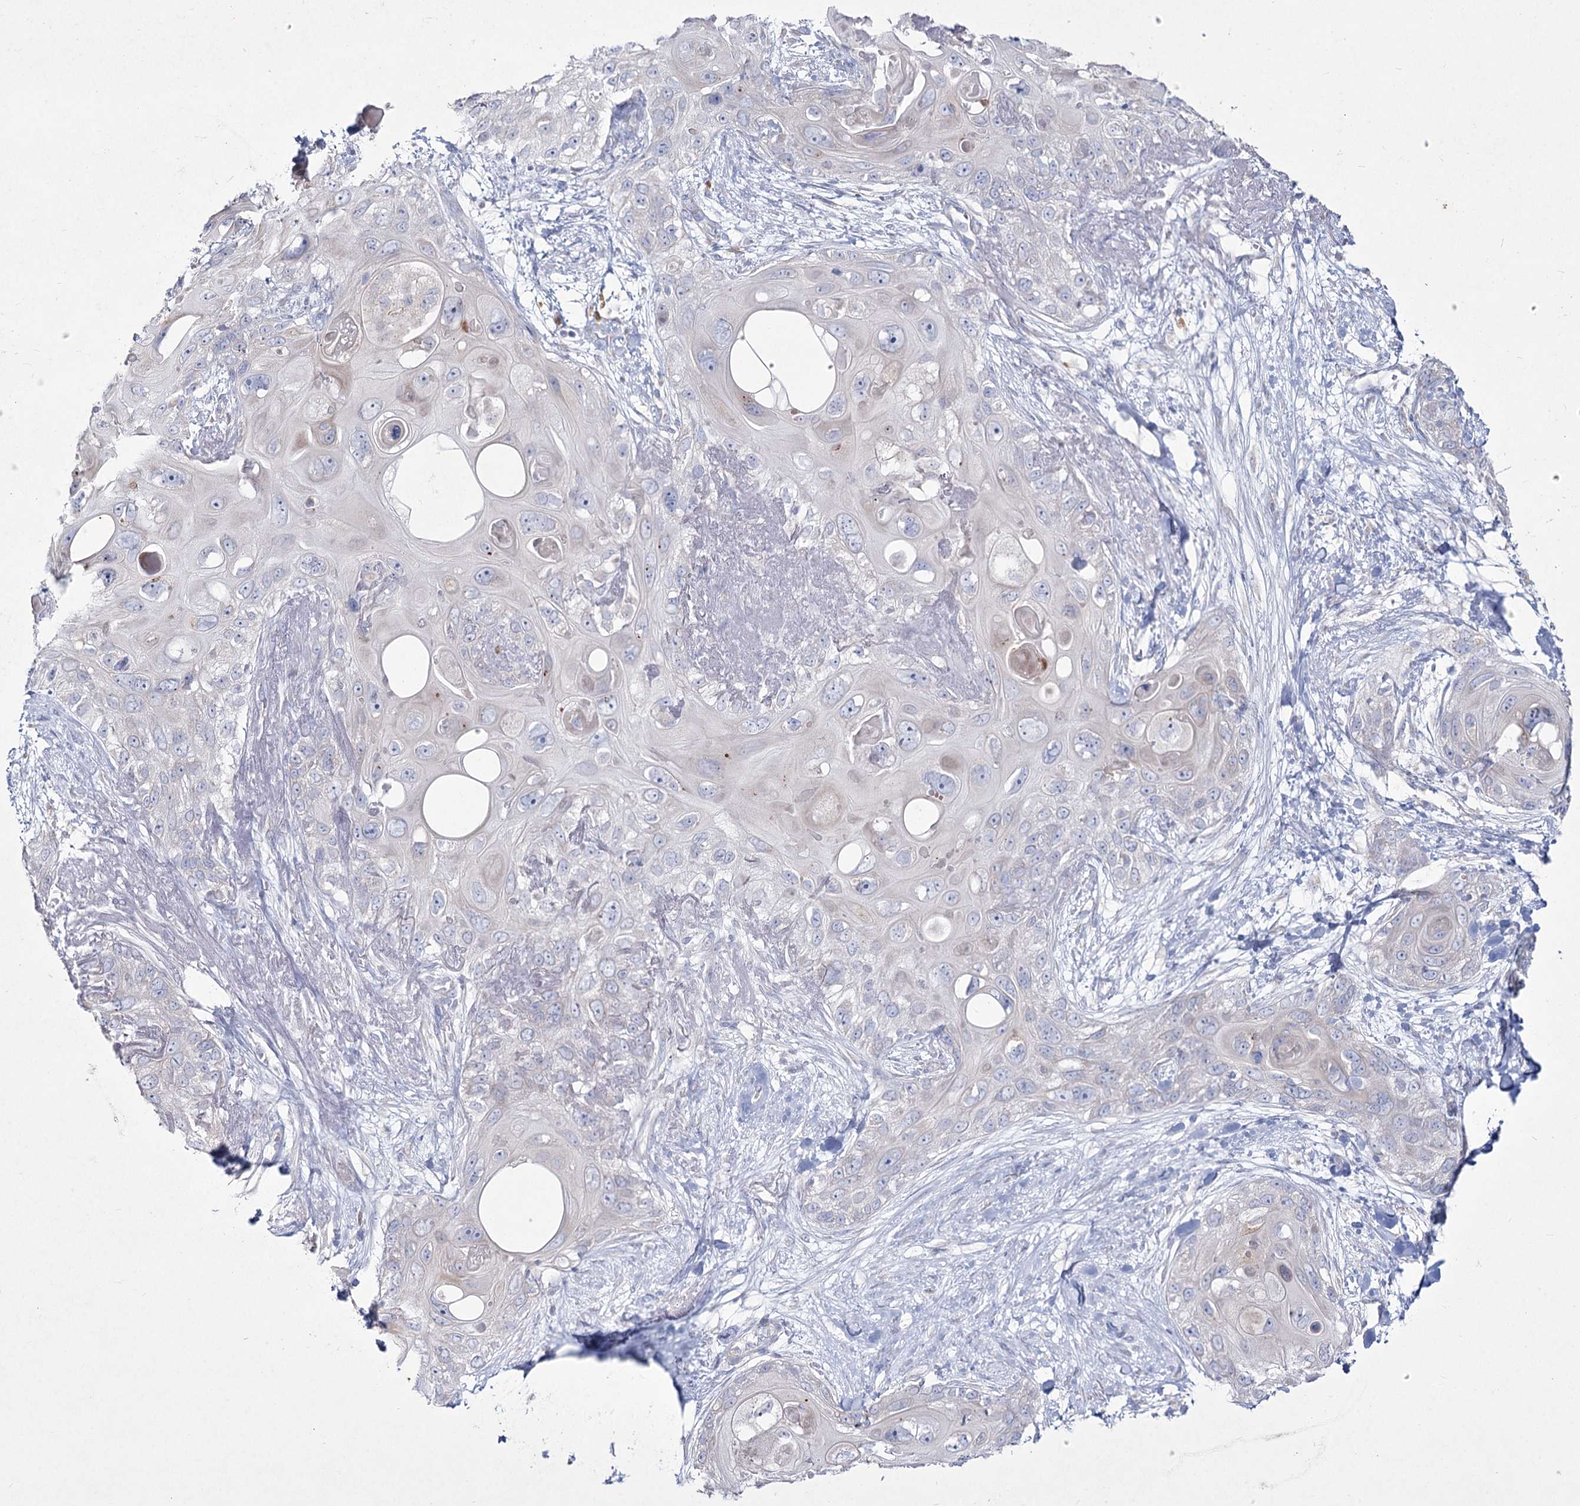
{"staining": {"intensity": "negative", "quantity": "none", "location": "none"}, "tissue": "skin cancer", "cell_type": "Tumor cells", "image_type": "cancer", "snomed": [{"axis": "morphology", "description": "Normal tissue, NOS"}, {"axis": "morphology", "description": "Squamous cell carcinoma, NOS"}, {"axis": "topography", "description": "Skin"}], "caption": "Skin cancer was stained to show a protein in brown. There is no significant positivity in tumor cells. Brightfield microscopy of IHC stained with DAB (brown) and hematoxylin (blue), captured at high magnification.", "gene": "NIPAL4", "patient": {"sex": "male", "age": 72}}